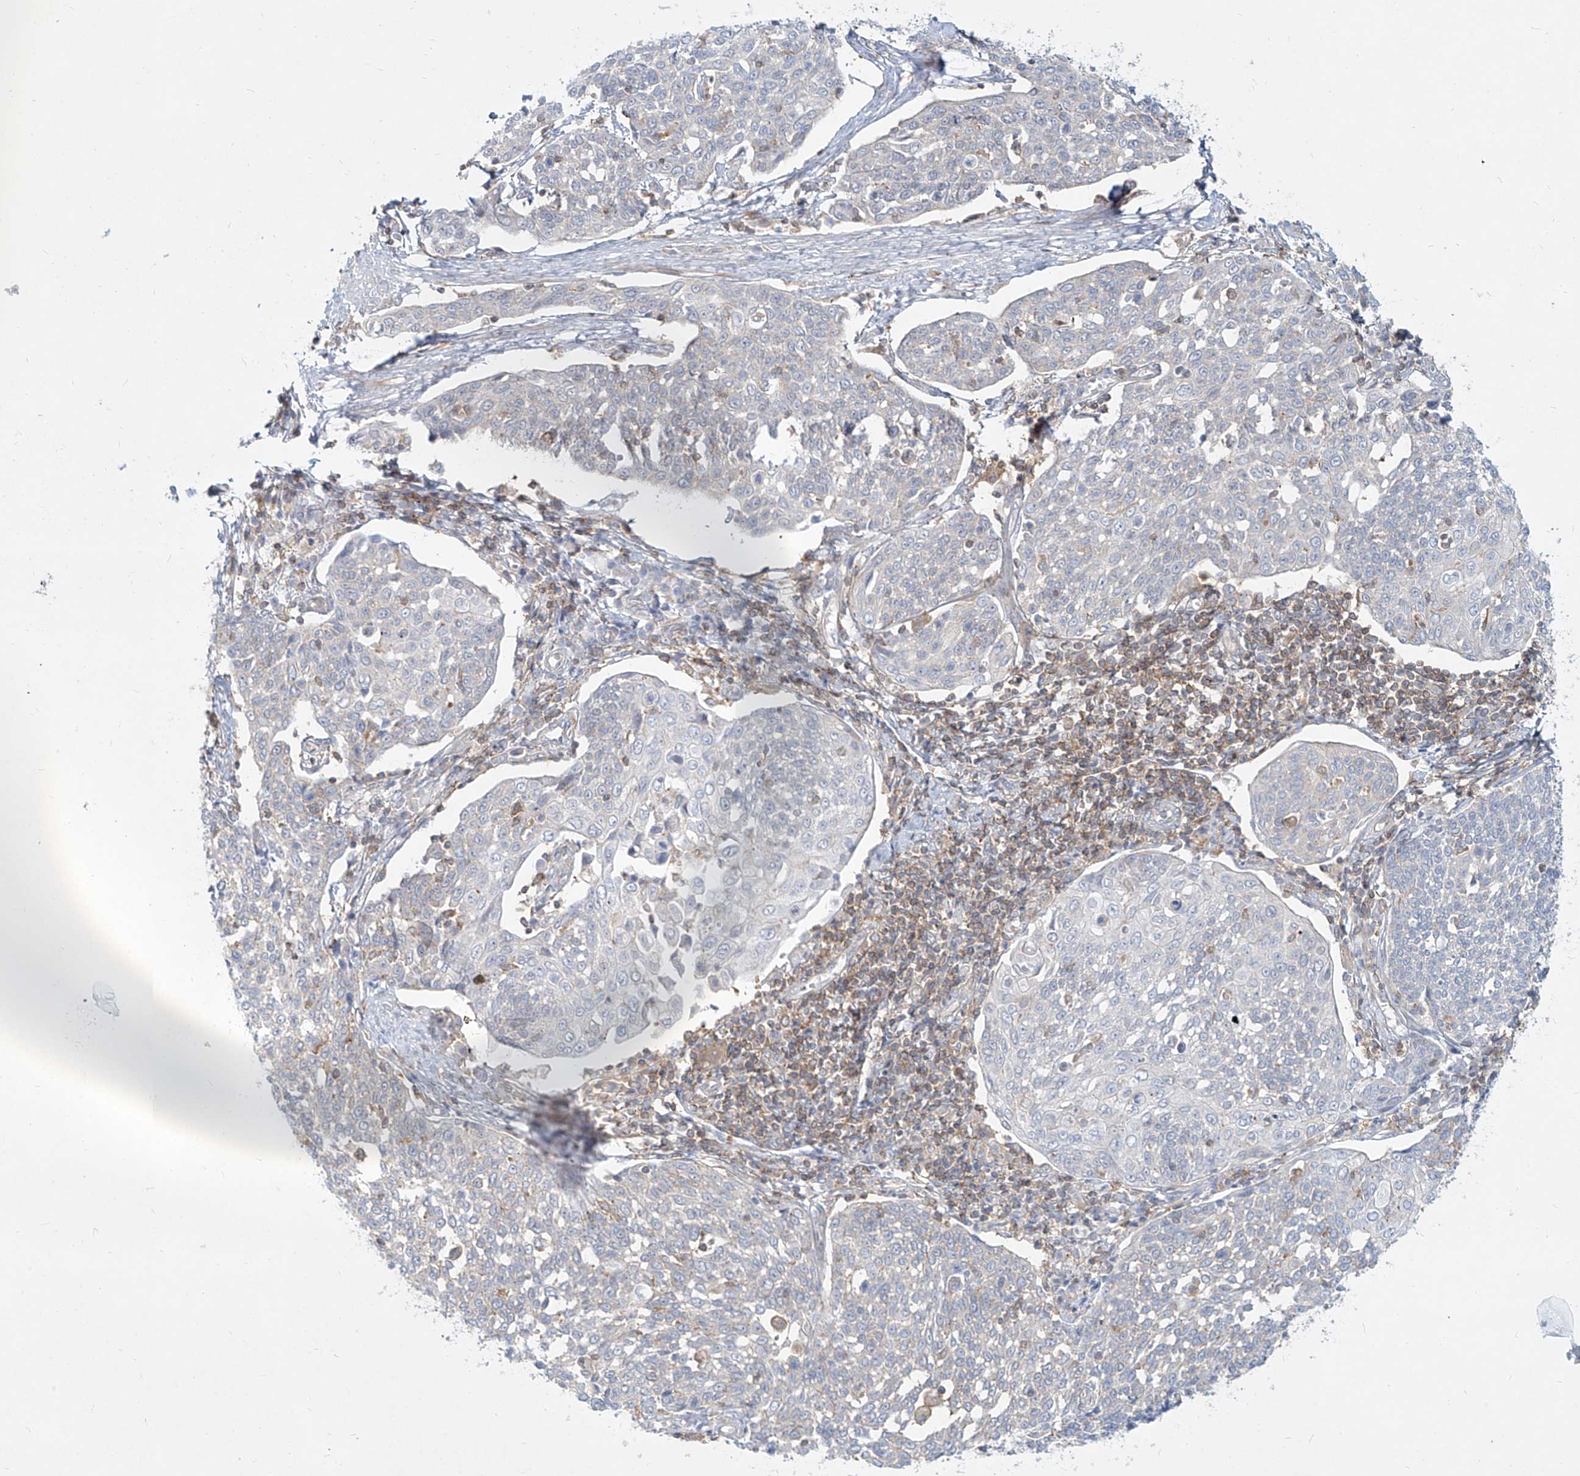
{"staining": {"intensity": "negative", "quantity": "none", "location": "none"}, "tissue": "cervical cancer", "cell_type": "Tumor cells", "image_type": "cancer", "snomed": [{"axis": "morphology", "description": "Squamous cell carcinoma, NOS"}, {"axis": "topography", "description": "Cervix"}], "caption": "The histopathology image shows no staining of tumor cells in cervical squamous cell carcinoma.", "gene": "SLC2A12", "patient": {"sex": "female", "age": 34}}